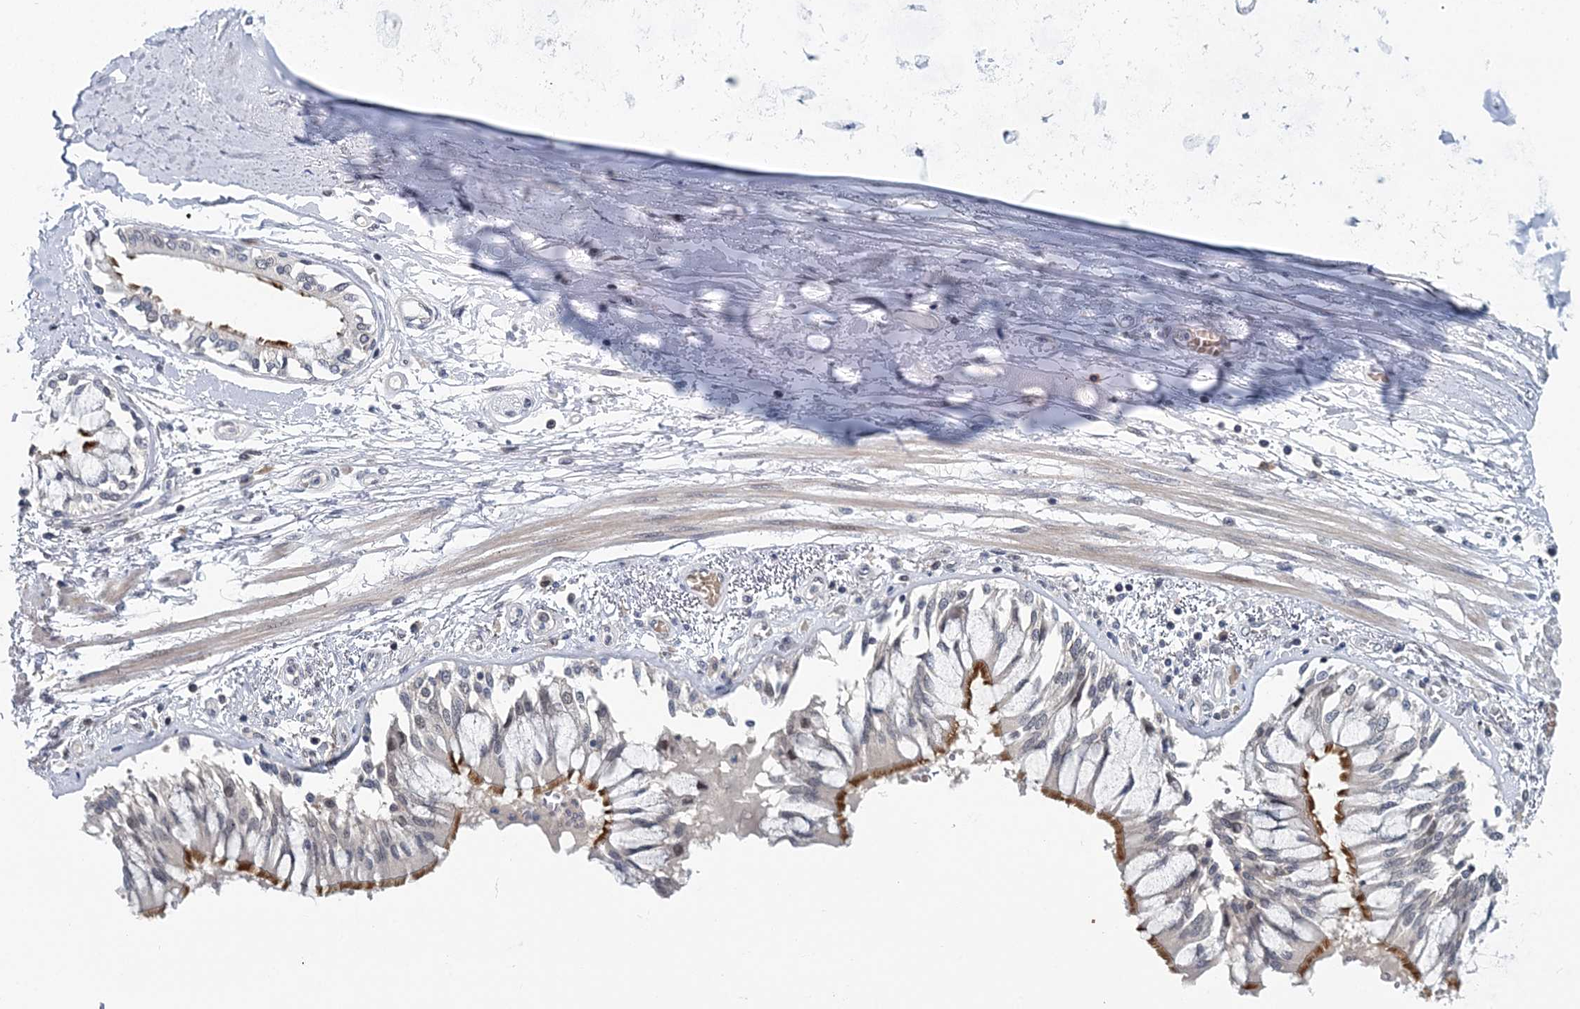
{"staining": {"intensity": "weak", "quantity": "25%-75%", "location": "cytoplasmic/membranous"}, "tissue": "adipose tissue", "cell_type": "Adipocytes", "image_type": "normal", "snomed": [{"axis": "morphology", "description": "Normal tissue, NOS"}, {"axis": "topography", "description": "Cartilage tissue"}, {"axis": "topography", "description": "Bronchus"}, {"axis": "topography", "description": "Lung"}, {"axis": "topography", "description": "Peripheral nerve tissue"}], "caption": "Immunohistochemical staining of normal human adipose tissue reveals low levels of weak cytoplasmic/membranous expression in approximately 25%-75% of adipocytes. (Stains: DAB (3,3'-diaminobenzidine) in brown, nuclei in blue, Microscopy: brightfield microscopy at high magnification).", "gene": "HYCC2", "patient": {"sex": "female", "age": 49}}